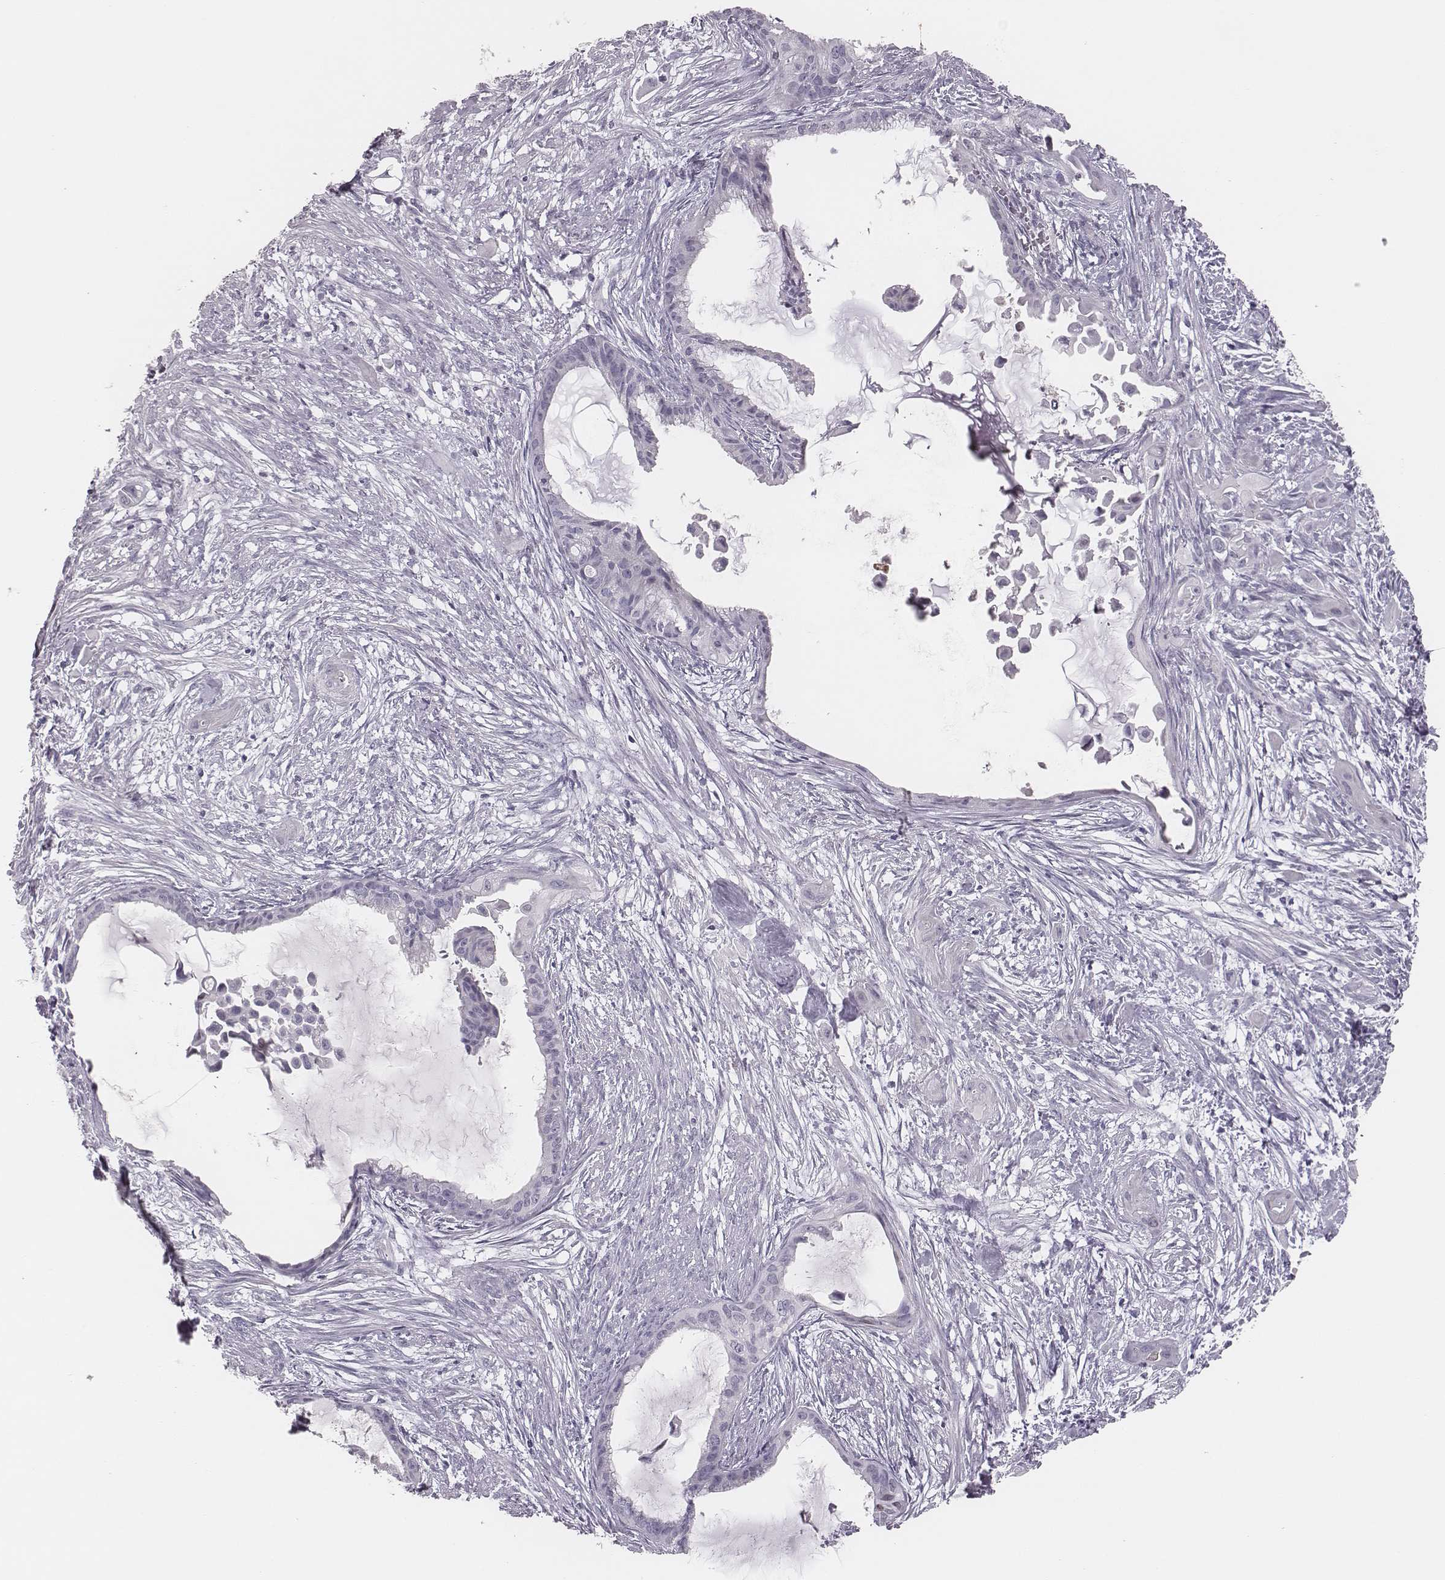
{"staining": {"intensity": "negative", "quantity": "none", "location": "none"}, "tissue": "endometrial cancer", "cell_type": "Tumor cells", "image_type": "cancer", "snomed": [{"axis": "morphology", "description": "Adenocarcinoma, NOS"}, {"axis": "topography", "description": "Endometrium"}], "caption": "This micrograph is of endometrial cancer (adenocarcinoma) stained with IHC to label a protein in brown with the nuclei are counter-stained blue. There is no expression in tumor cells.", "gene": "ADGRF4", "patient": {"sex": "female", "age": 86}}